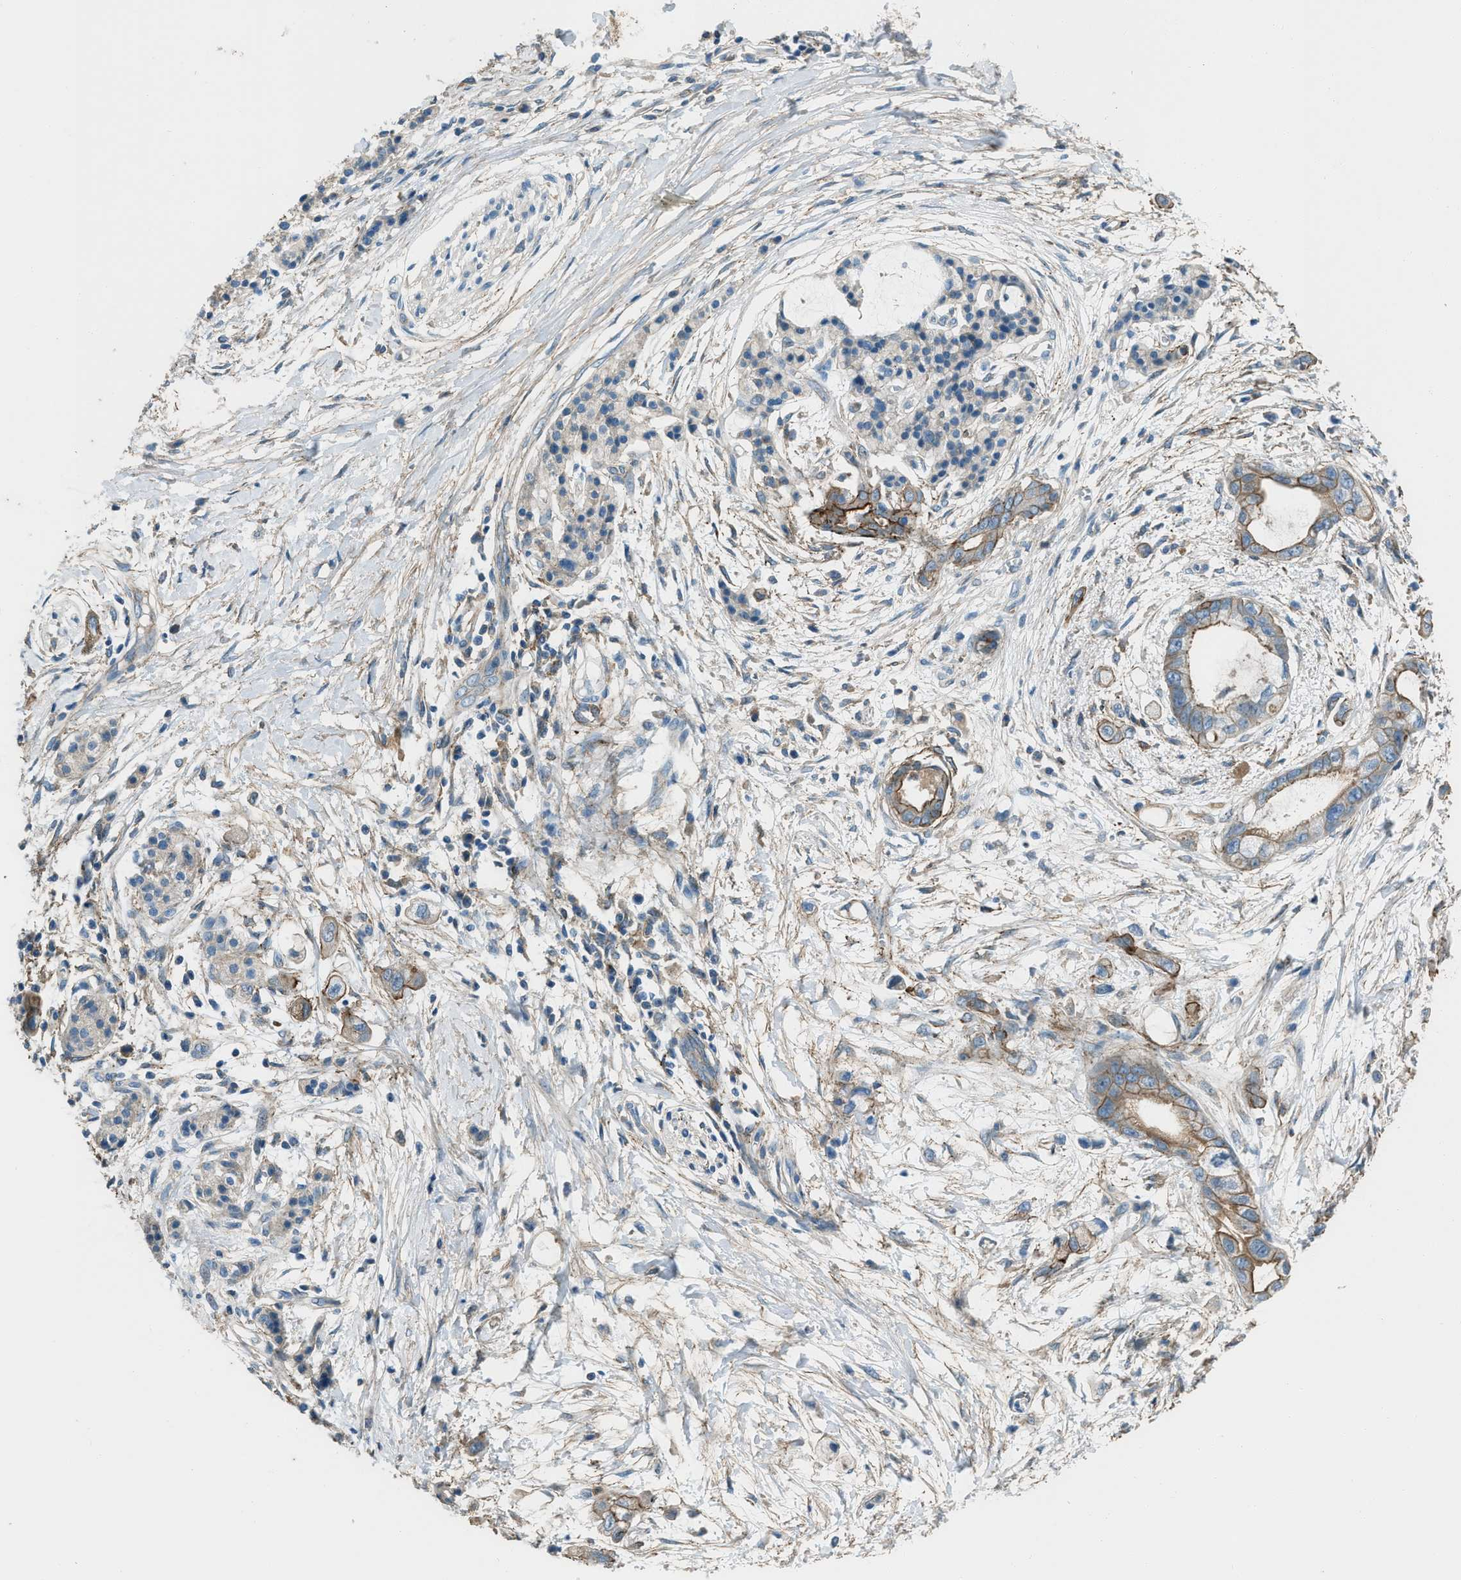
{"staining": {"intensity": "moderate", "quantity": "25%-75%", "location": "cytoplasmic/membranous"}, "tissue": "pancreatic cancer", "cell_type": "Tumor cells", "image_type": "cancer", "snomed": [{"axis": "morphology", "description": "Adenocarcinoma, NOS"}, {"axis": "topography", "description": "Pancreas"}], "caption": "Pancreatic adenocarcinoma stained for a protein (brown) reveals moderate cytoplasmic/membranous positive expression in about 25%-75% of tumor cells.", "gene": "SVIL", "patient": {"sex": "male", "age": 59}}